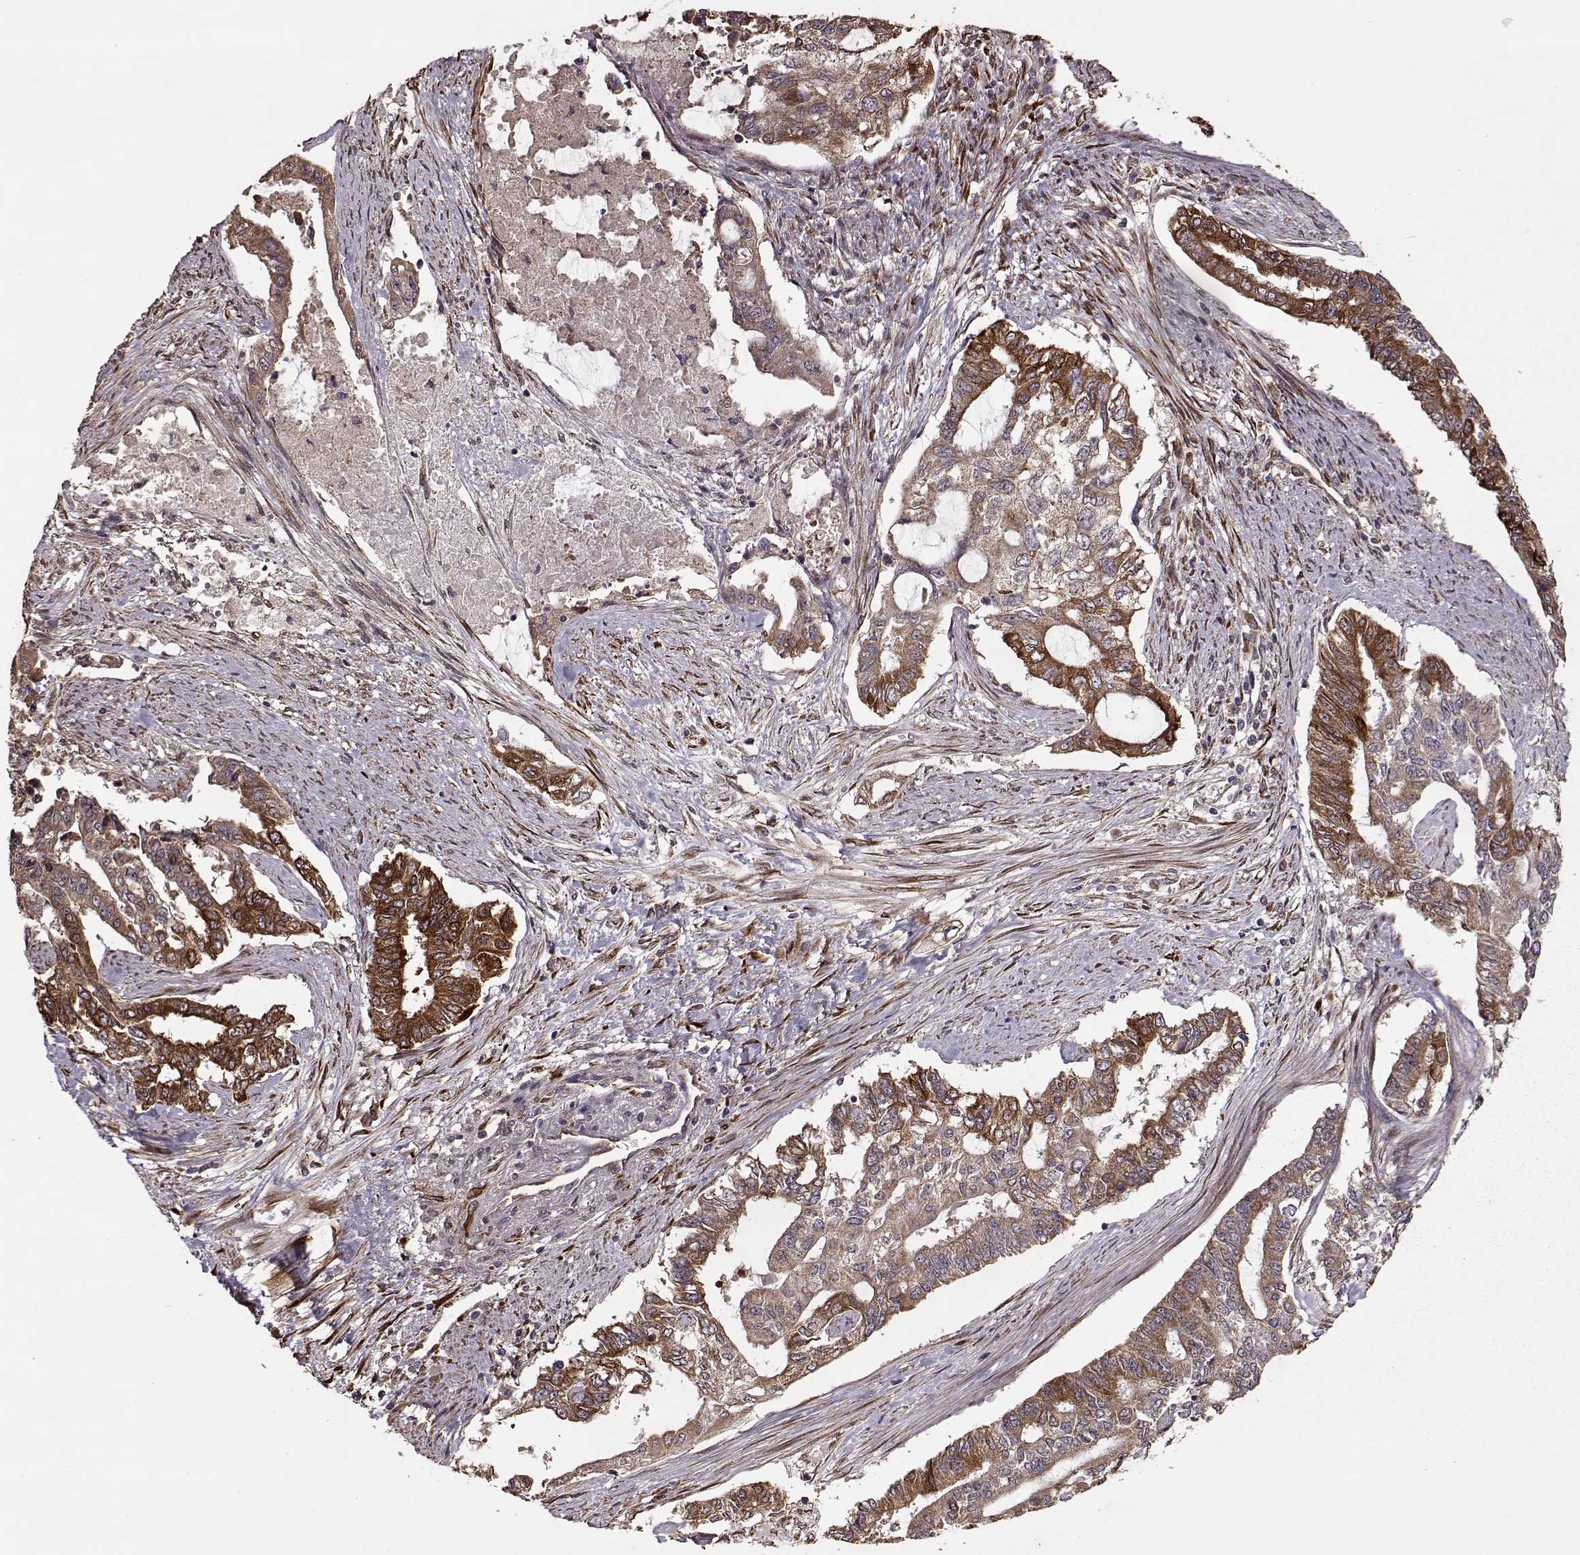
{"staining": {"intensity": "weak", "quantity": ">75%", "location": "cytoplasmic/membranous"}, "tissue": "endometrial cancer", "cell_type": "Tumor cells", "image_type": "cancer", "snomed": [{"axis": "morphology", "description": "Adenocarcinoma, NOS"}, {"axis": "topography", "description": "Uterus"}], "caption": "Immunohistochemistry (IHC) histopathology image of human adenocarcinoma (endometrial) stained for a protein (brown), which displays low levels of weak cytoplasmic/membranous staining in approximately >75% of tumor cells.", "gene": "IMMP1L", "patient": {"sex": "female", "age": 59}}